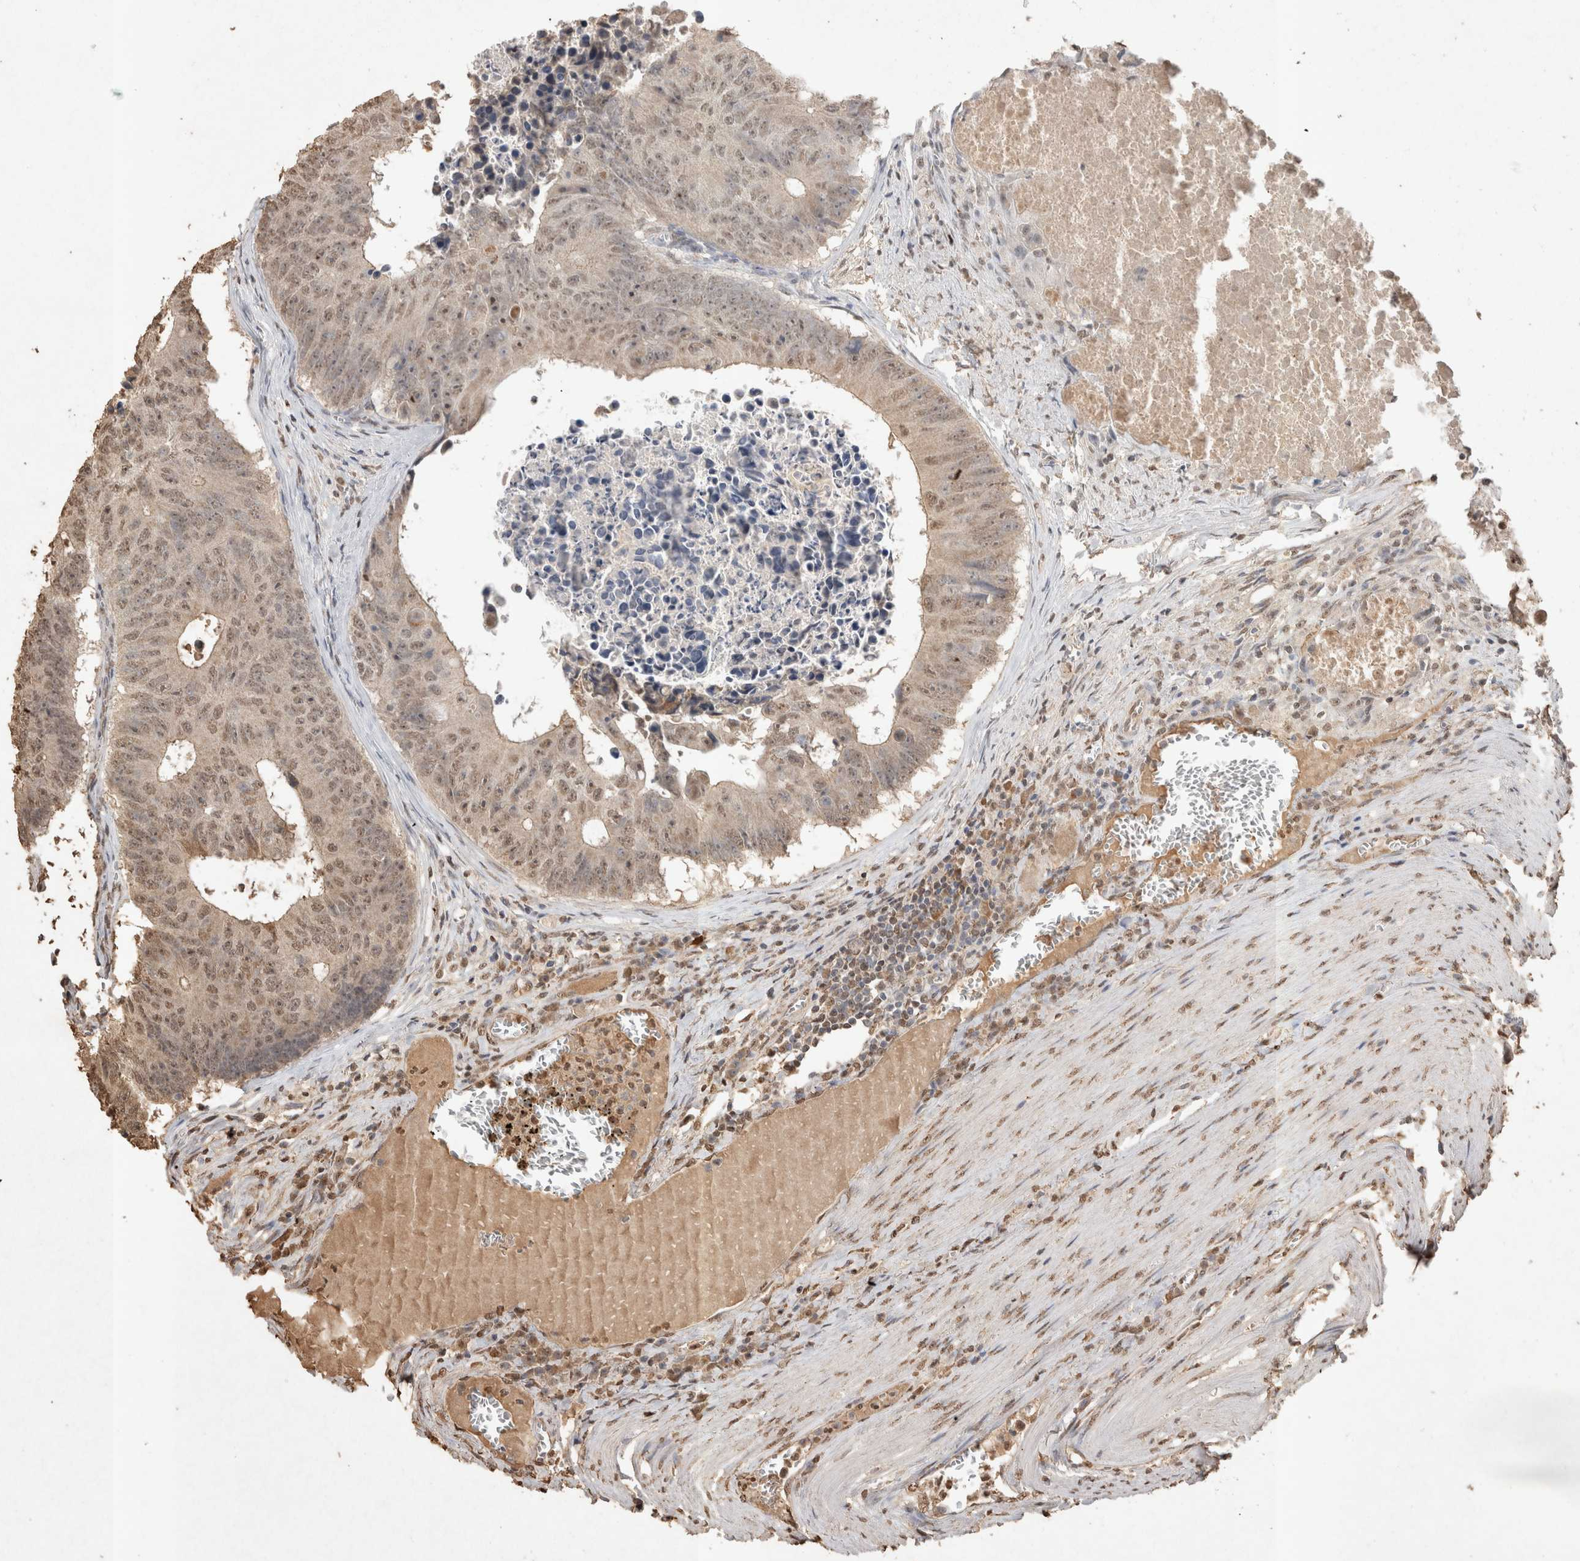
{"staining": {"intensity": "moderate", "quantity": ">75%", "location": "nuclear"}, "tissue": "colorectal cancer", "cell_type": "Tumor cells", "image_type": "cancer", "snomed": [{"axis": "morphology", "description": "Adenocarcinoma, NOS"}, {"axis": "topography", "description": "Colon"}], "caption": "A photomicrograph of colorectal cancer stained for a protein reveals moderate nuclear brown staining in tumor cells.", "gene": "MLX", "patient": {"sex": "male", "age": 87}}